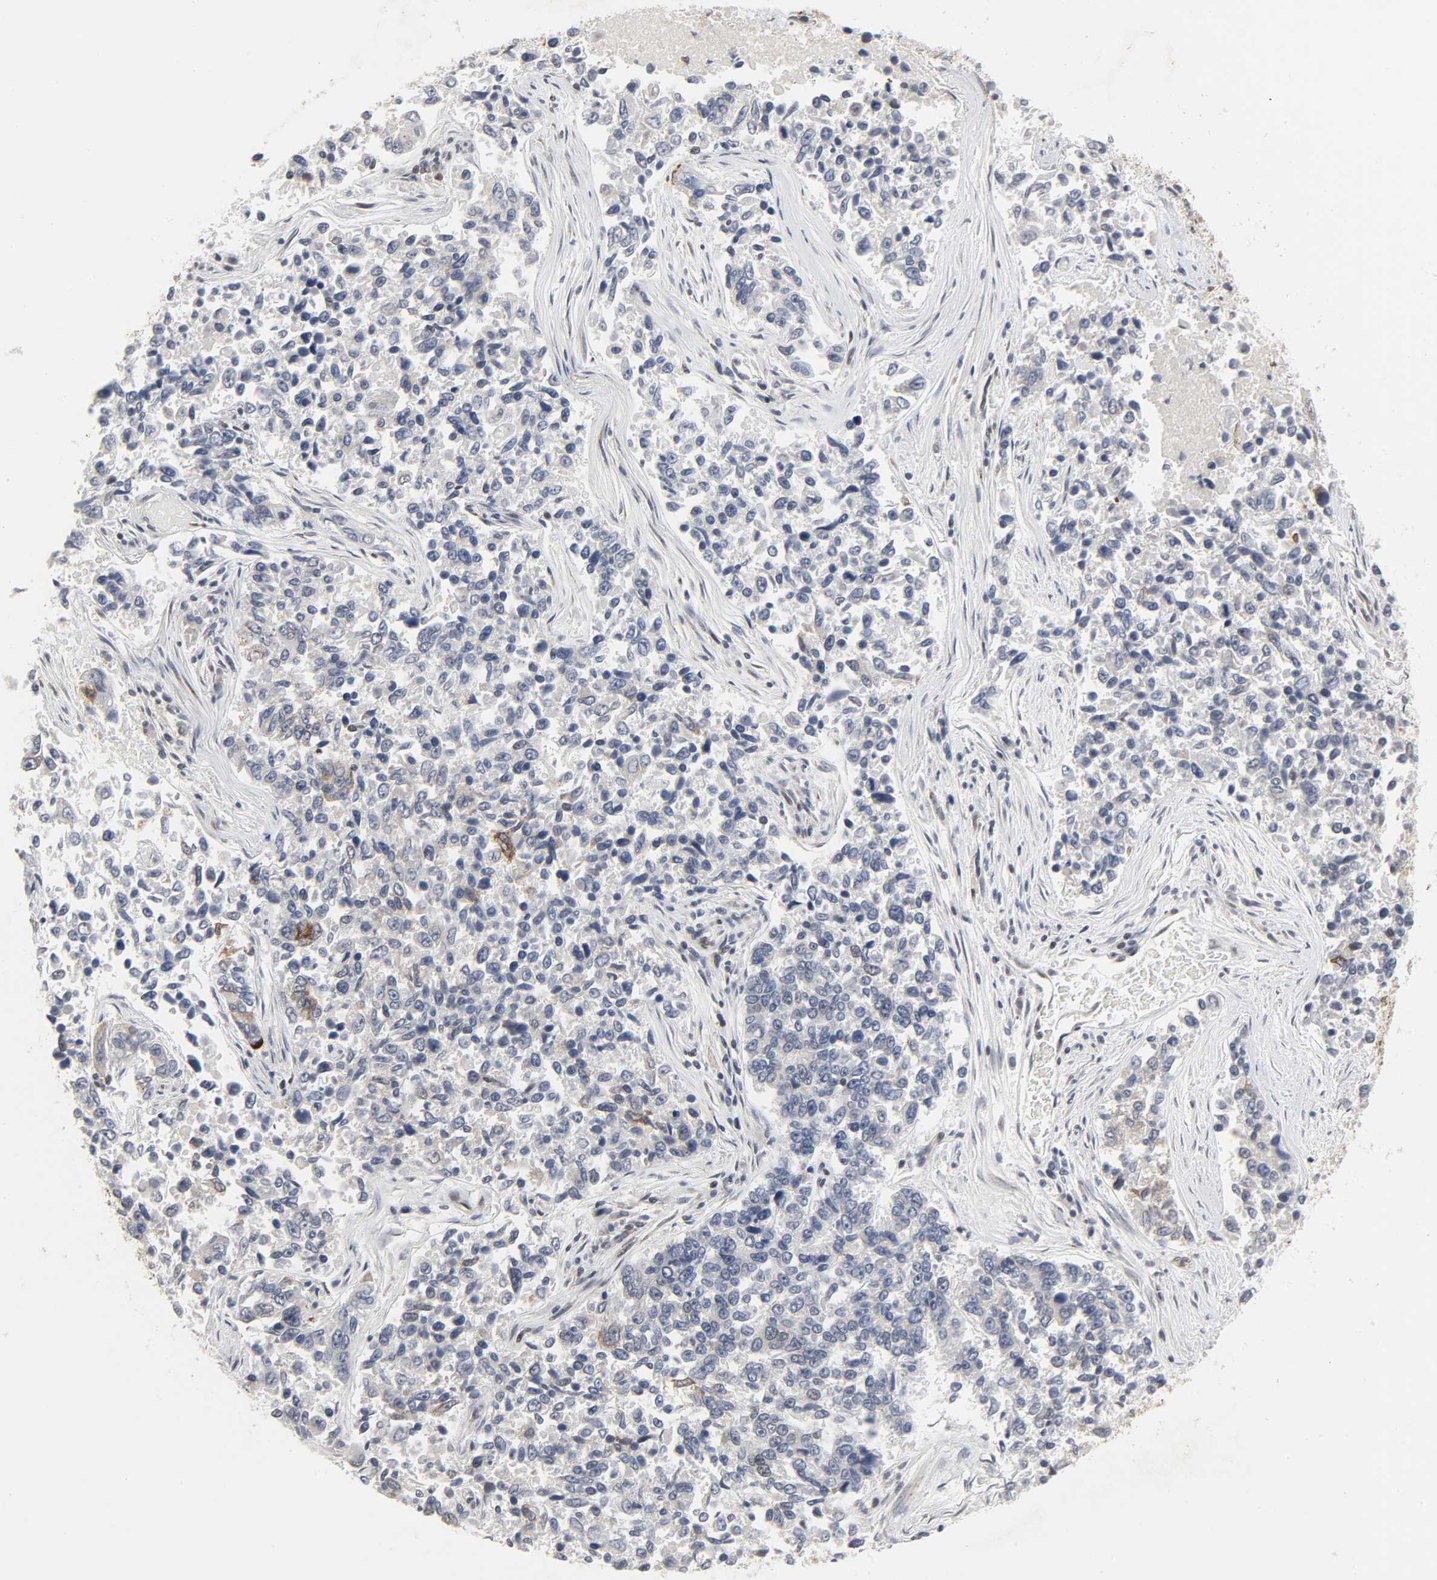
{"staining": {"intensity": "negative", "quantity": "none", "location": "none"}, "tissue": "lung cancer", "cell_type": "Tumor cells", "image_type": "cancer", "snomed": [{"axis": "morphology", "description": "Adenocarcinoma, NOS"}, {"axis": "topography", "description": "Lung"}], "caption": "Immunohistochemistry of human adenocarcinoma (lung) shows no expression in tumor cells.", "gene": "MUC1", "patient": {"sex": "male", "age": 84}}